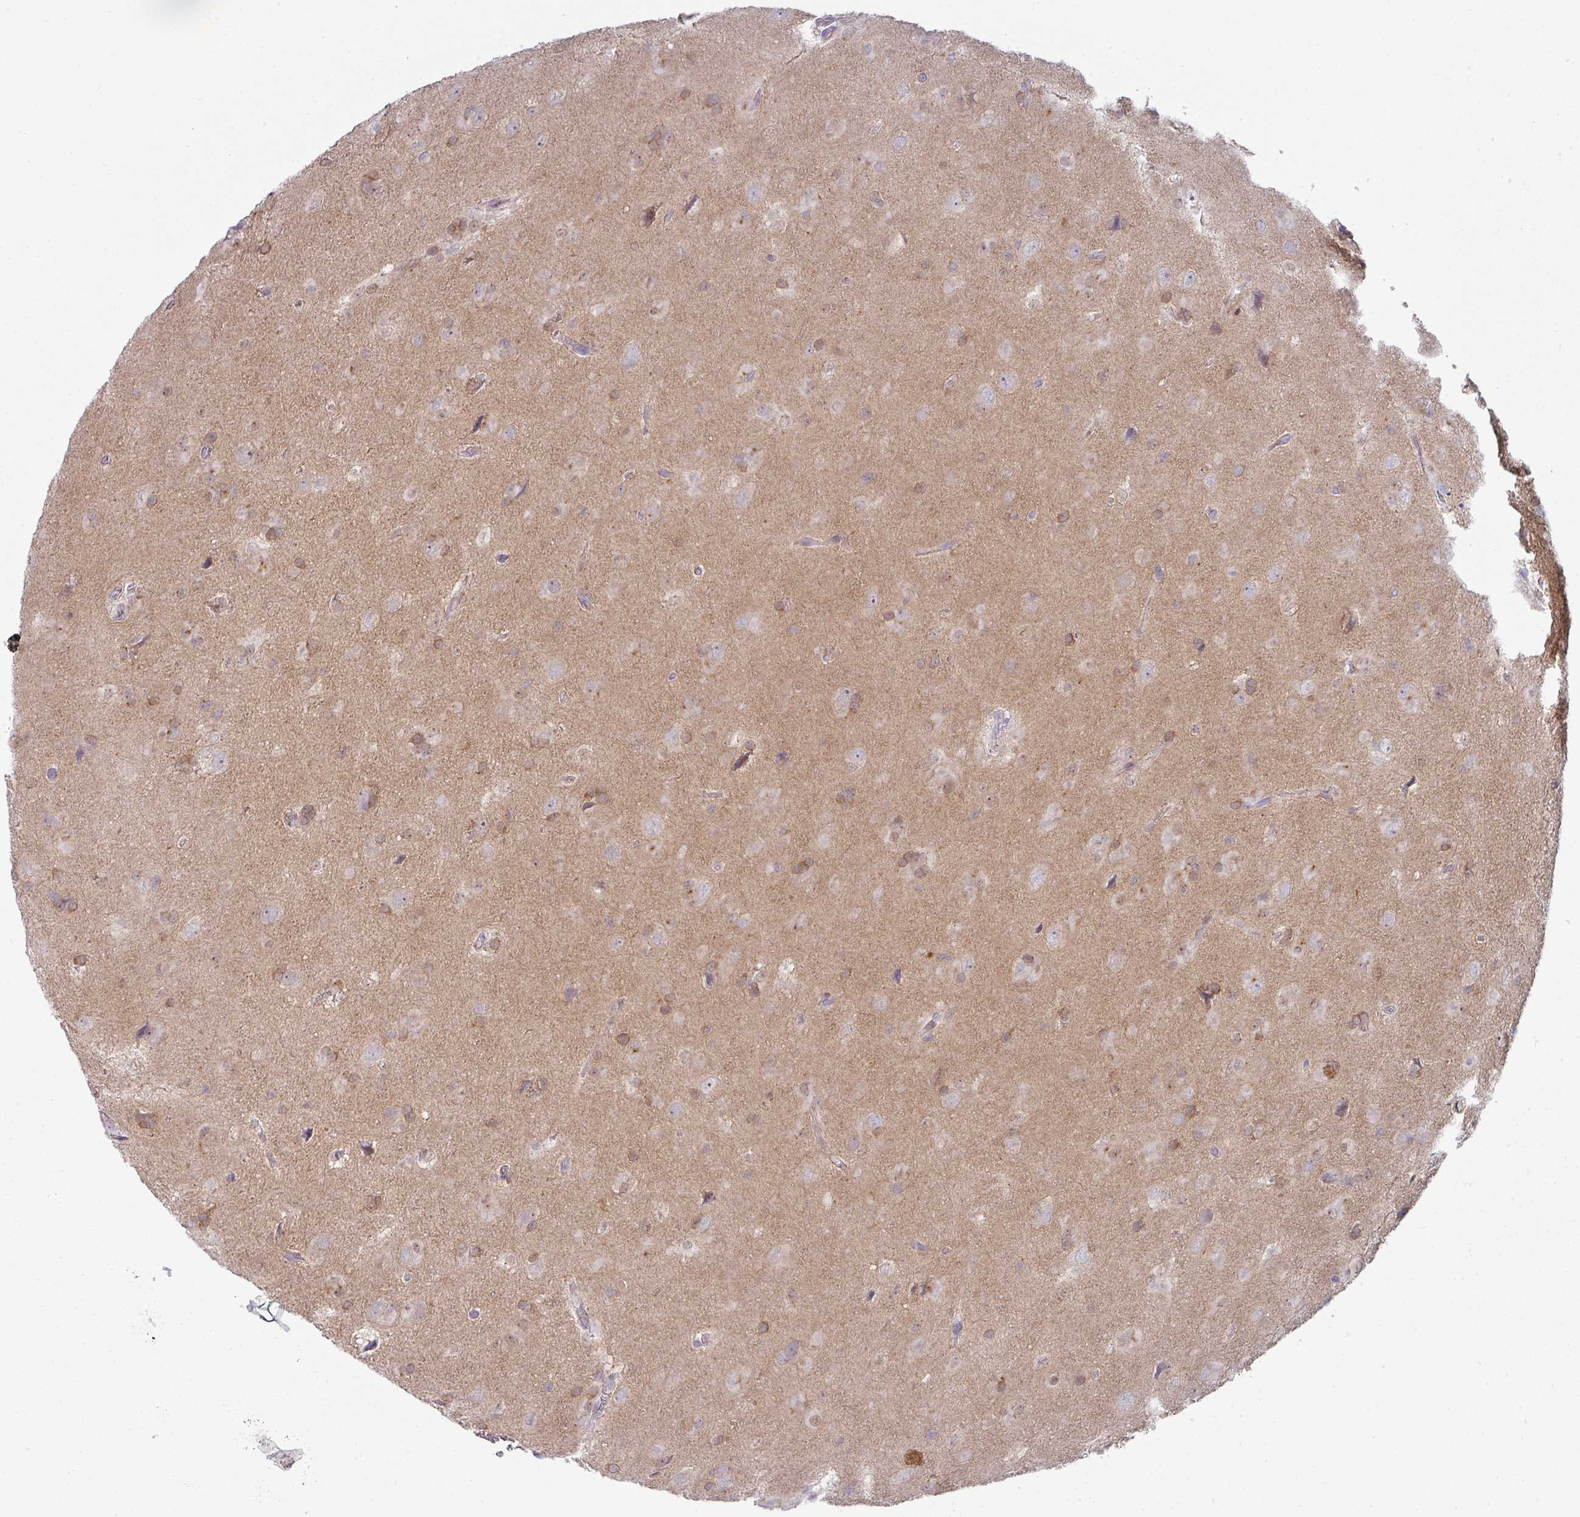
{"staining": {"intensity": "moderate", "quantity": "25%-75%", "location": "cytoplasmic/membranous"}, "tissue": "glioma", "cell_type": "Tumor cells", "image_type": "cancer", "snomed": [{"axis": "morphology", "description": "Glioma, malignant, Low grade"}, {"axis": "topography", "description": "Brain"}], "caption": "Immunohistochemistry (DAB) staining of glioma shows moderate cytoplasmic/membranous protein positivity in approximately 25%-75% of tumor cells.", "gene": "DCAF12L2", "patient": {"sex": "male", "age": 58}}